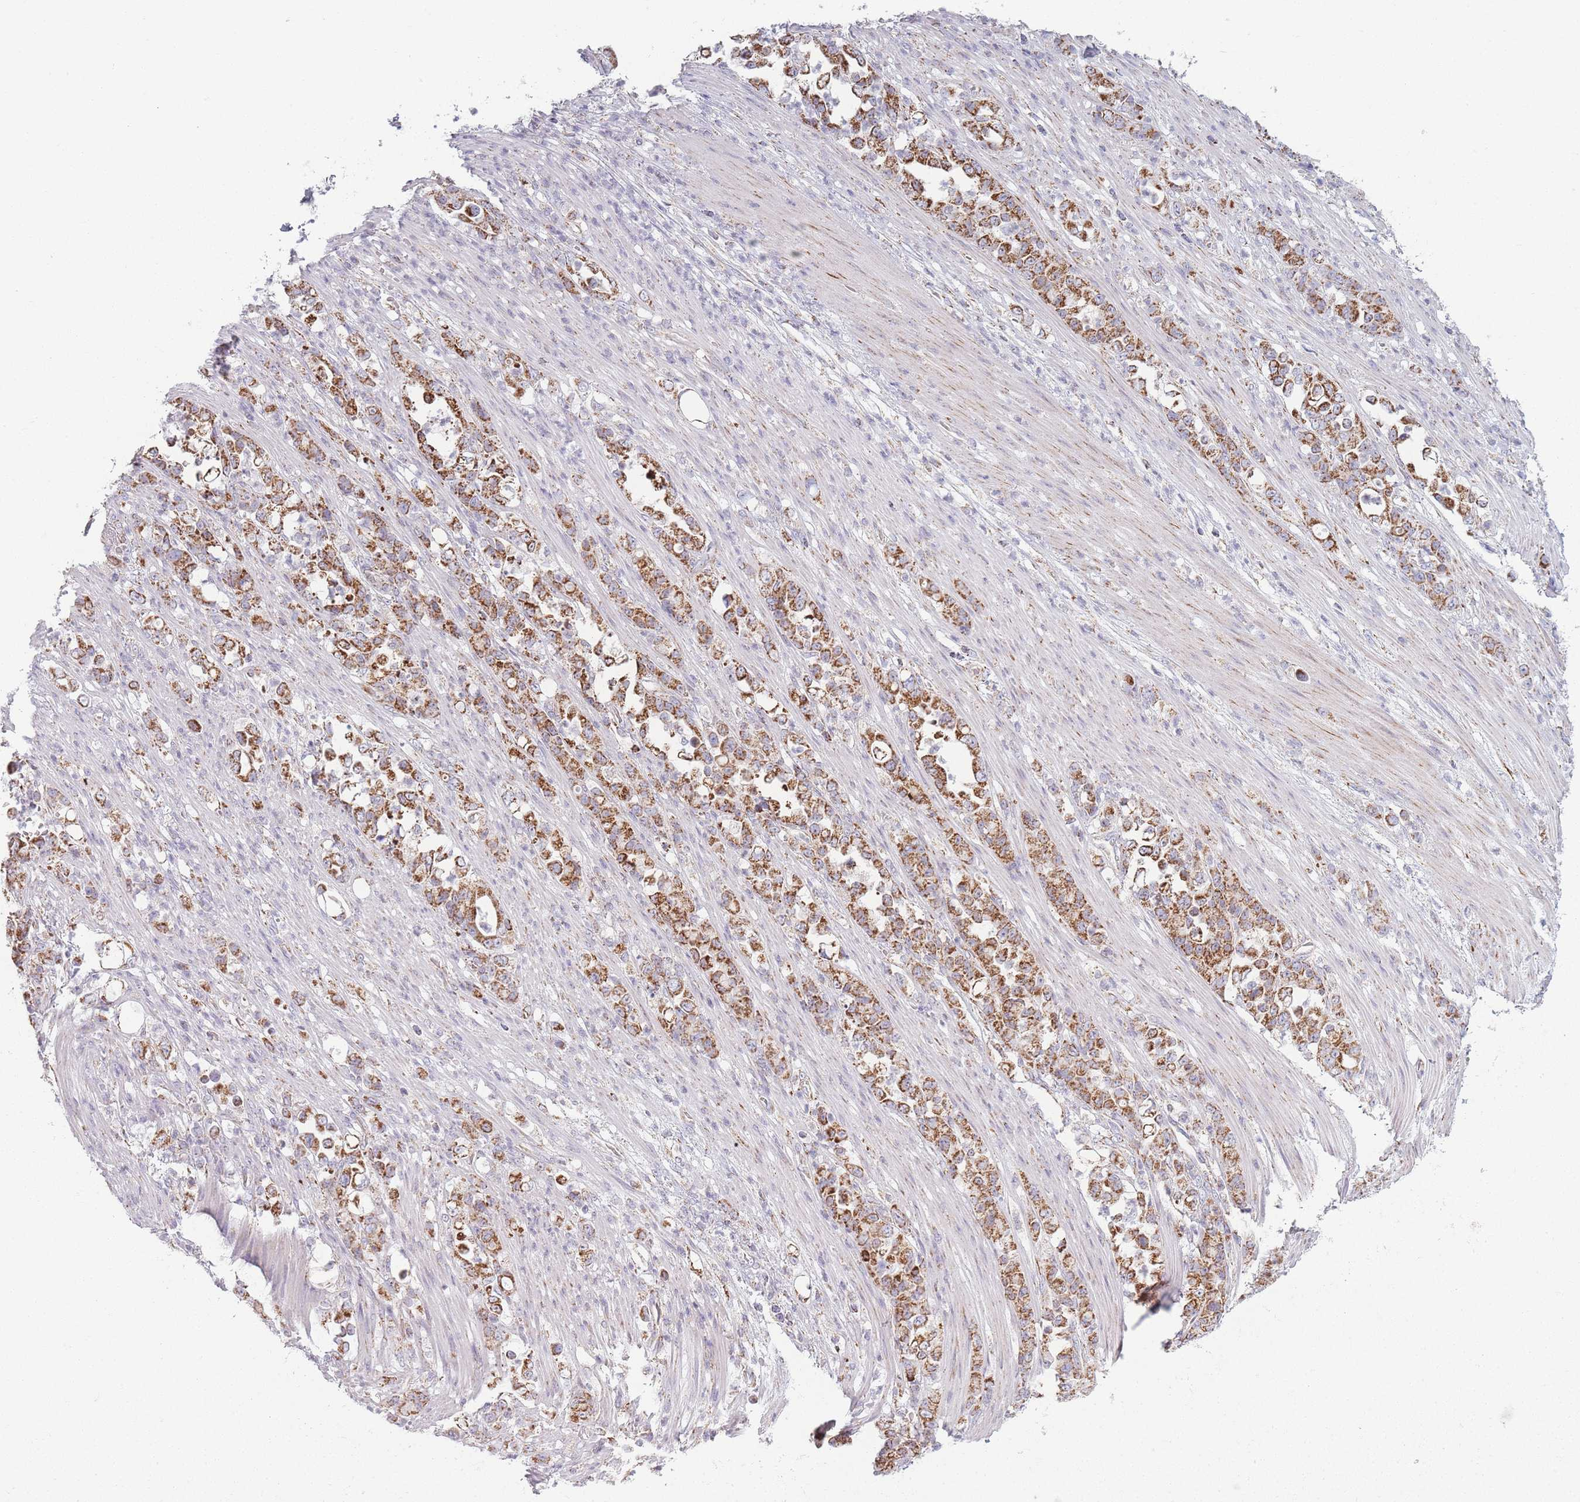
{"staining": {"intensity": "strong", "quantity": ">75%", "location": "cytoplasmic/membranous"}, "tissue": "stomach cancer", "cell_type": "Tumor cells", "image_type": "cancer", "snomed": [{"axis": "morphology", "description": "Normal tissue, NOS"}, {"axis": "morphology", "description": "Adenocarcinoma, NOS"}, {"axis": "topography", "description": "Stomach"}], "caption": "Approximately >75% of tumor cells in stomach cancer show strong cytoplasmic/membranous protein expression as visualized by brown immunohistochemical staining.", "gene": "DCHS1", "patient": {"sex": "female", "age": 79}}